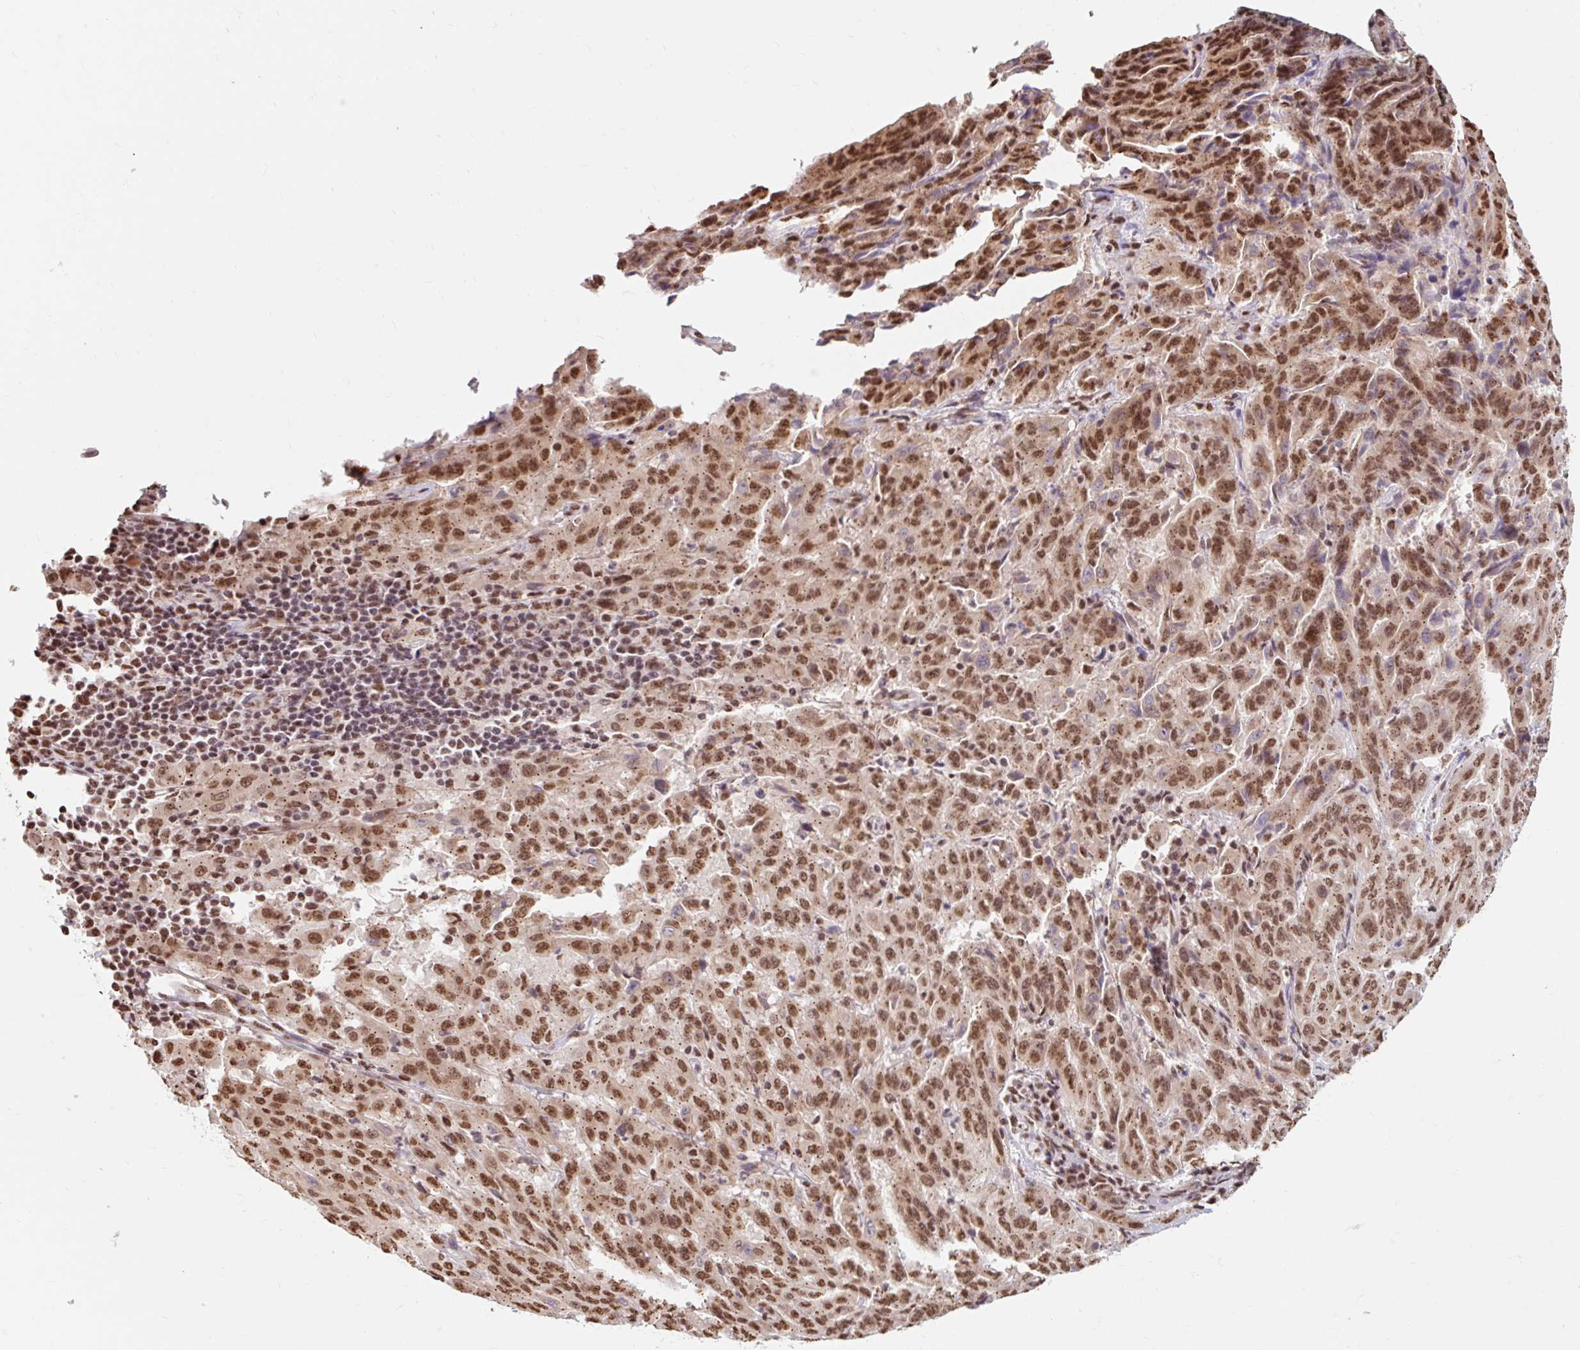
{"staining": {"intensity": "moderate", "quantity": ">75%", "location": "nuclear"}, "tissue": "pancreatic cancer", "cell_type": "Tumor cells", "image_type": "cancer", "snomed": [{"axis": "morphology", "description": "Adenocarcinoma, NOS"}, {"axis": "topography", "description": "Pancreas"}], "caption": "IHC of human pancreatic cancer demonstrates medium levels of moderate nuclear expression in approximately >75% of tumor cells. (DAB (3,3'-diaminobenzidine) IHC with brightfield microscopy, high magnification).", "gene": "BICRA", "patient": {"sex": "male", "age": 63}}